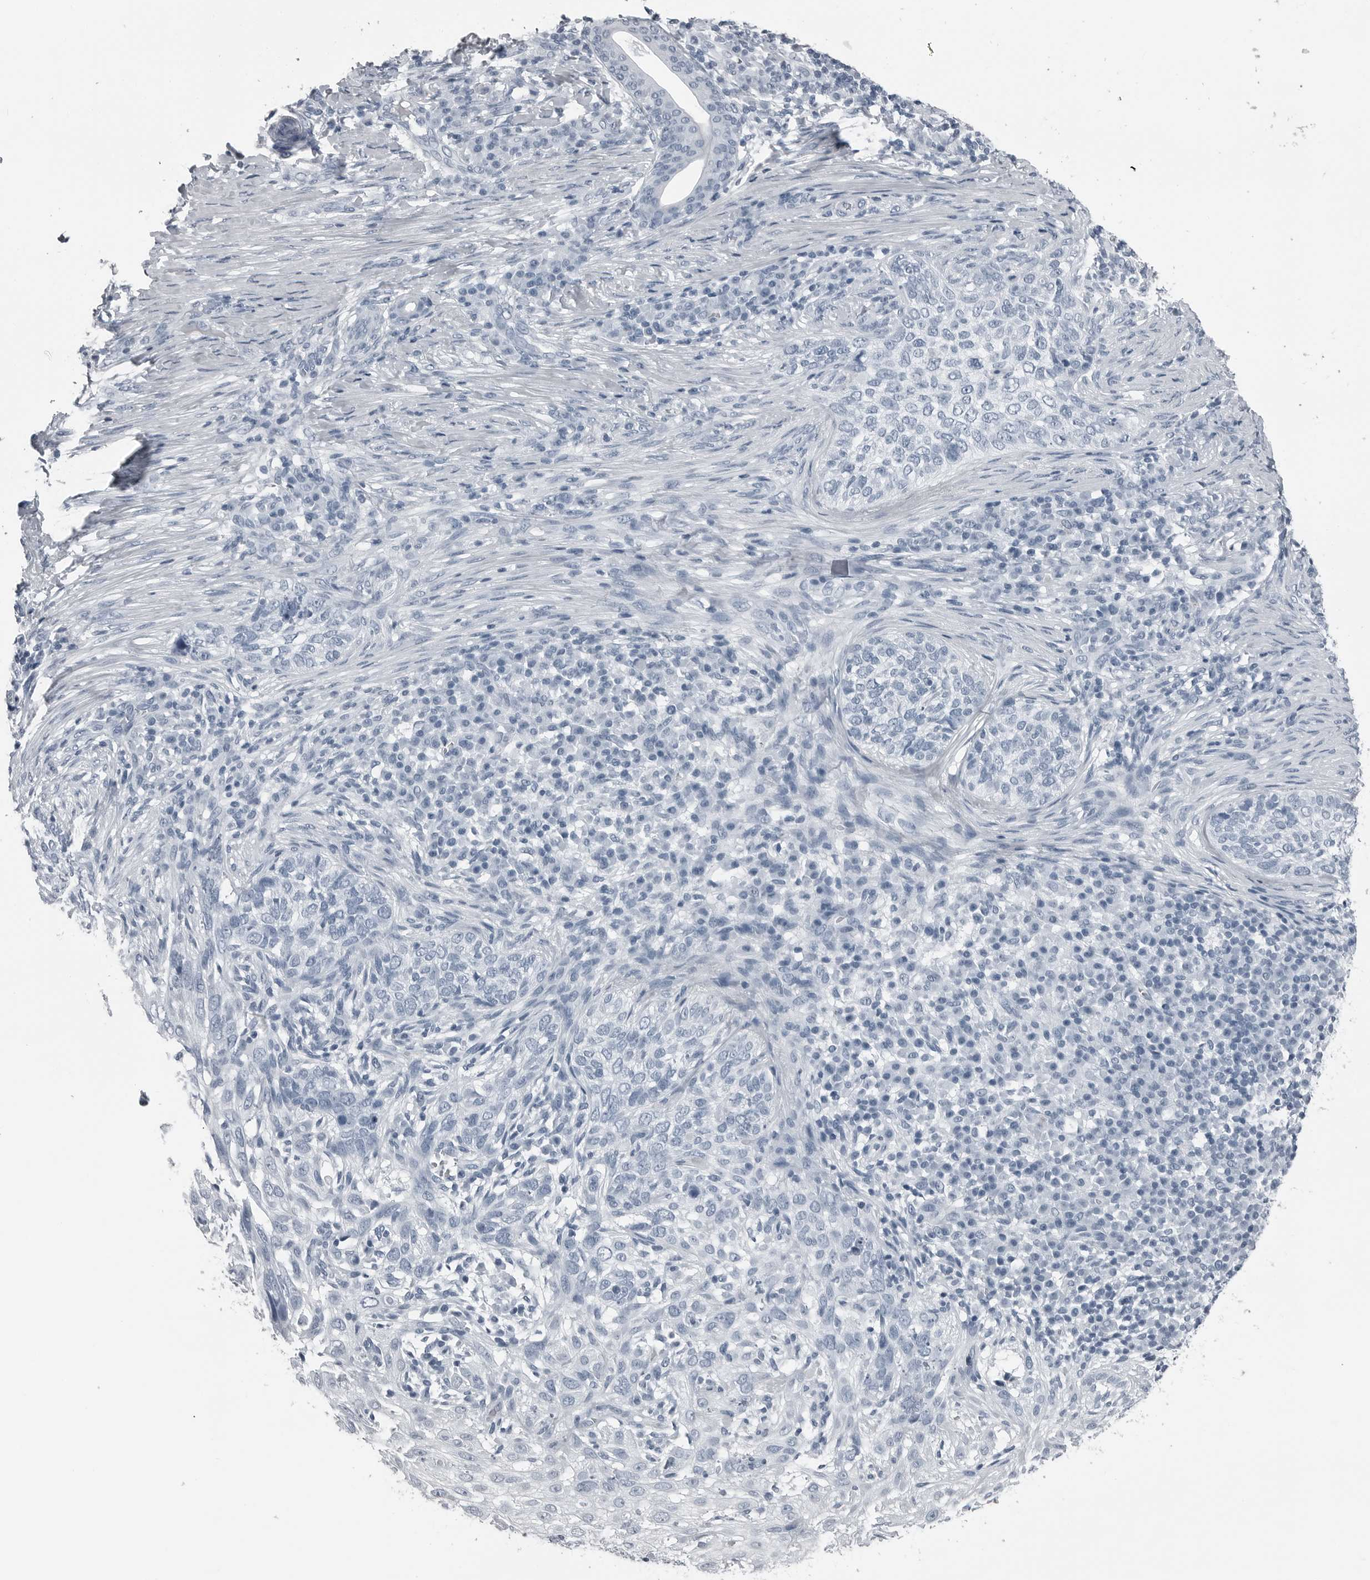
{"staining": {"intensity": "negative", "quantity": "none", "location": "none"}, "tissue": "skin cancer", "cell_type": "Tumor cells", "image_type": "cancer", "snomed": [{"axis": "morphology", "description": "Basal cell carcinoma"}, {"axis": "topography", "description": "Skin"}], "caption": "A histopathology image of human skin cancer (basal cell carcinoma) is negative for staining in tumor cells.", "gene": "SPINK1", "patient": {"sex": "female", "age": 64}}